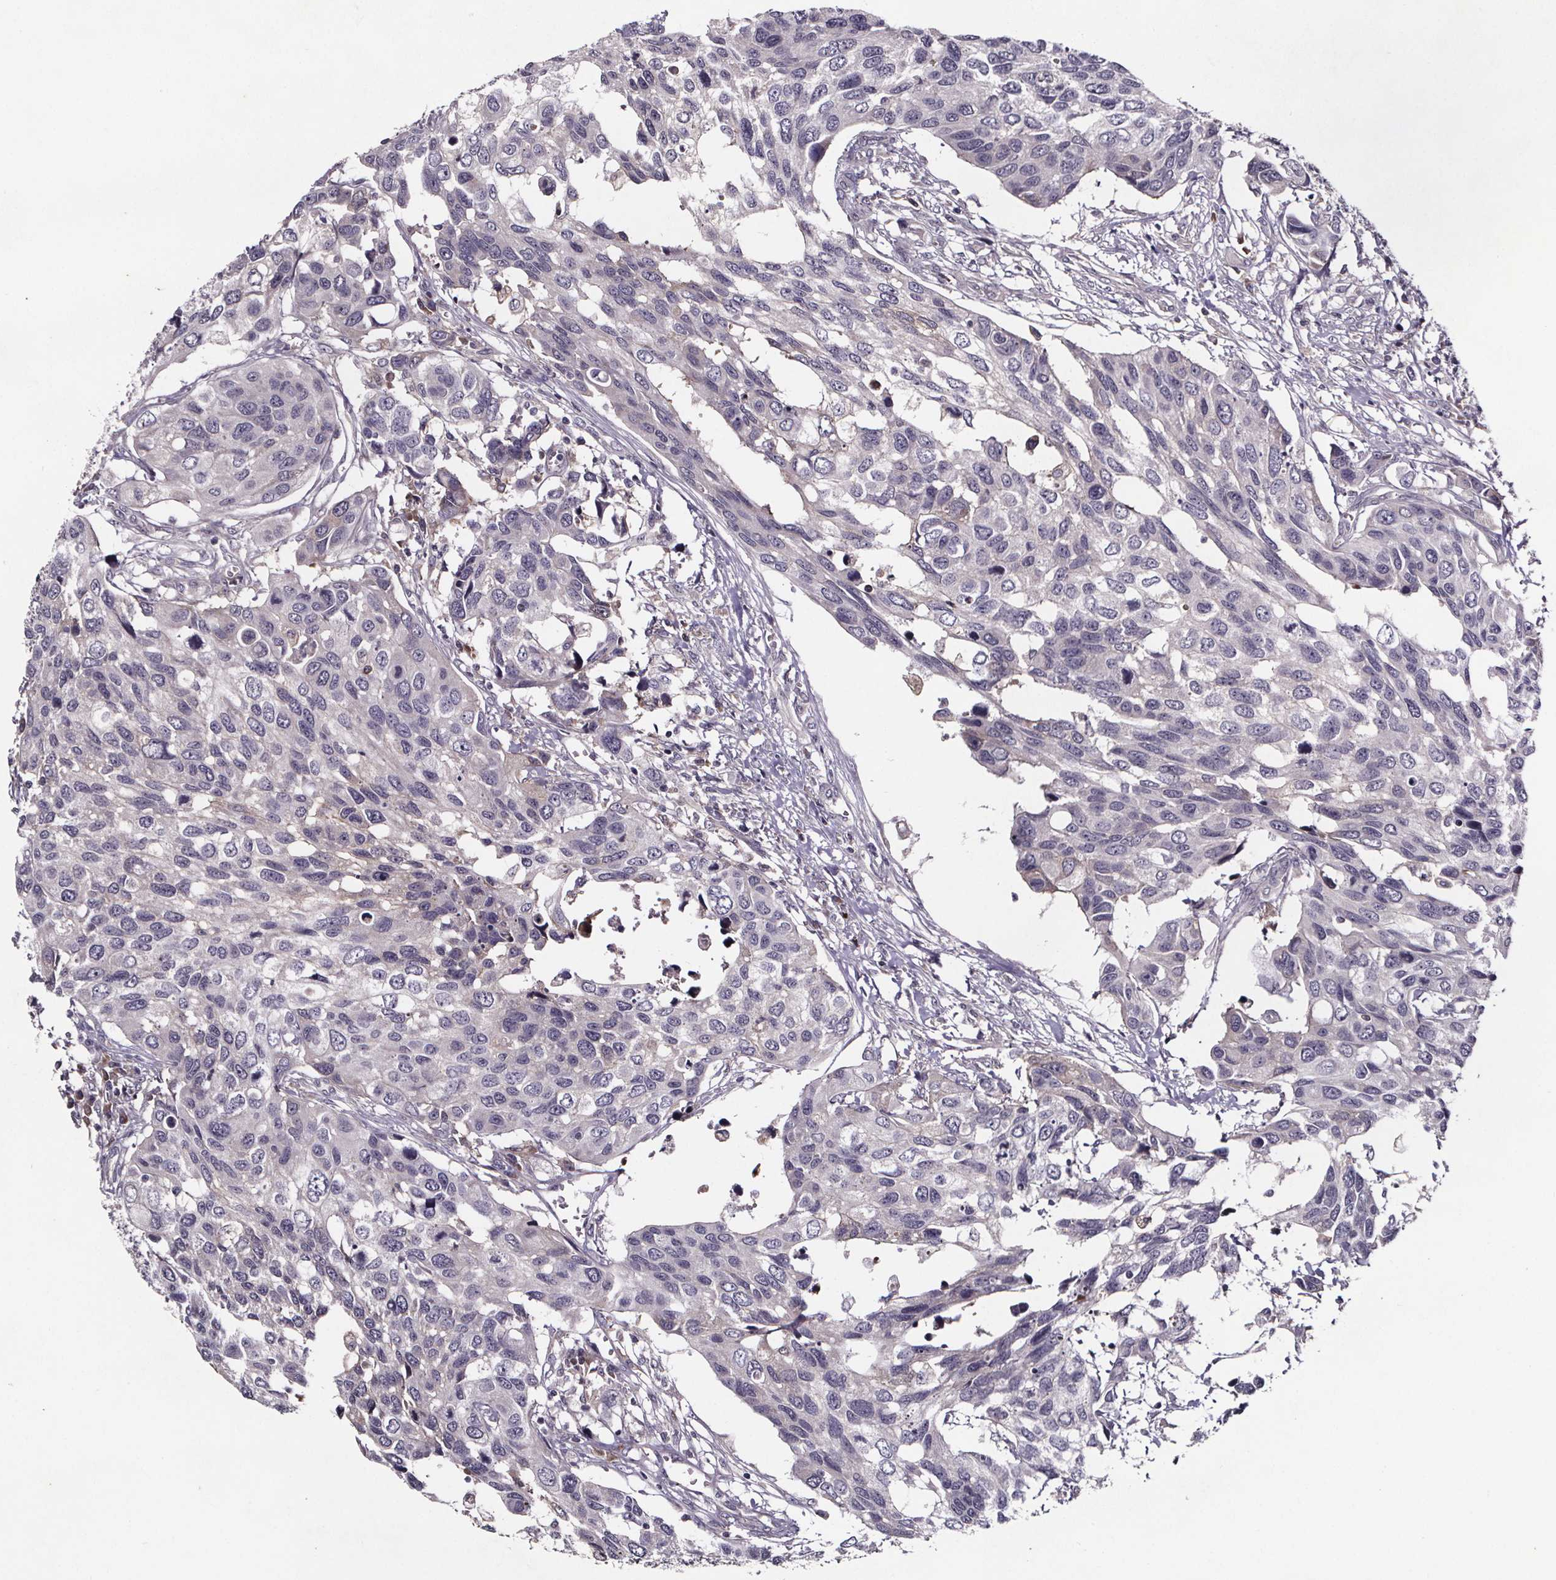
{"staining": {"intensity": "negative", "quantity": "none", "location": "none"}, "tissue": "urothelial cancer", "cell_type": "Tumor cells", "image_type": "cancer", "snomed": [{"axis": "morphology", "description": "Urothelial carcinoma, High grade"}, {"axis": "topography", "description": "Urinary bladder"}], "caption": "Immunohistochemical staining of high-grade urothelial carcinoma demonstrates no significant positivity in tumor cells.", "gene": "NPHP4", "patient": {"sex": "male", "age": 60}}